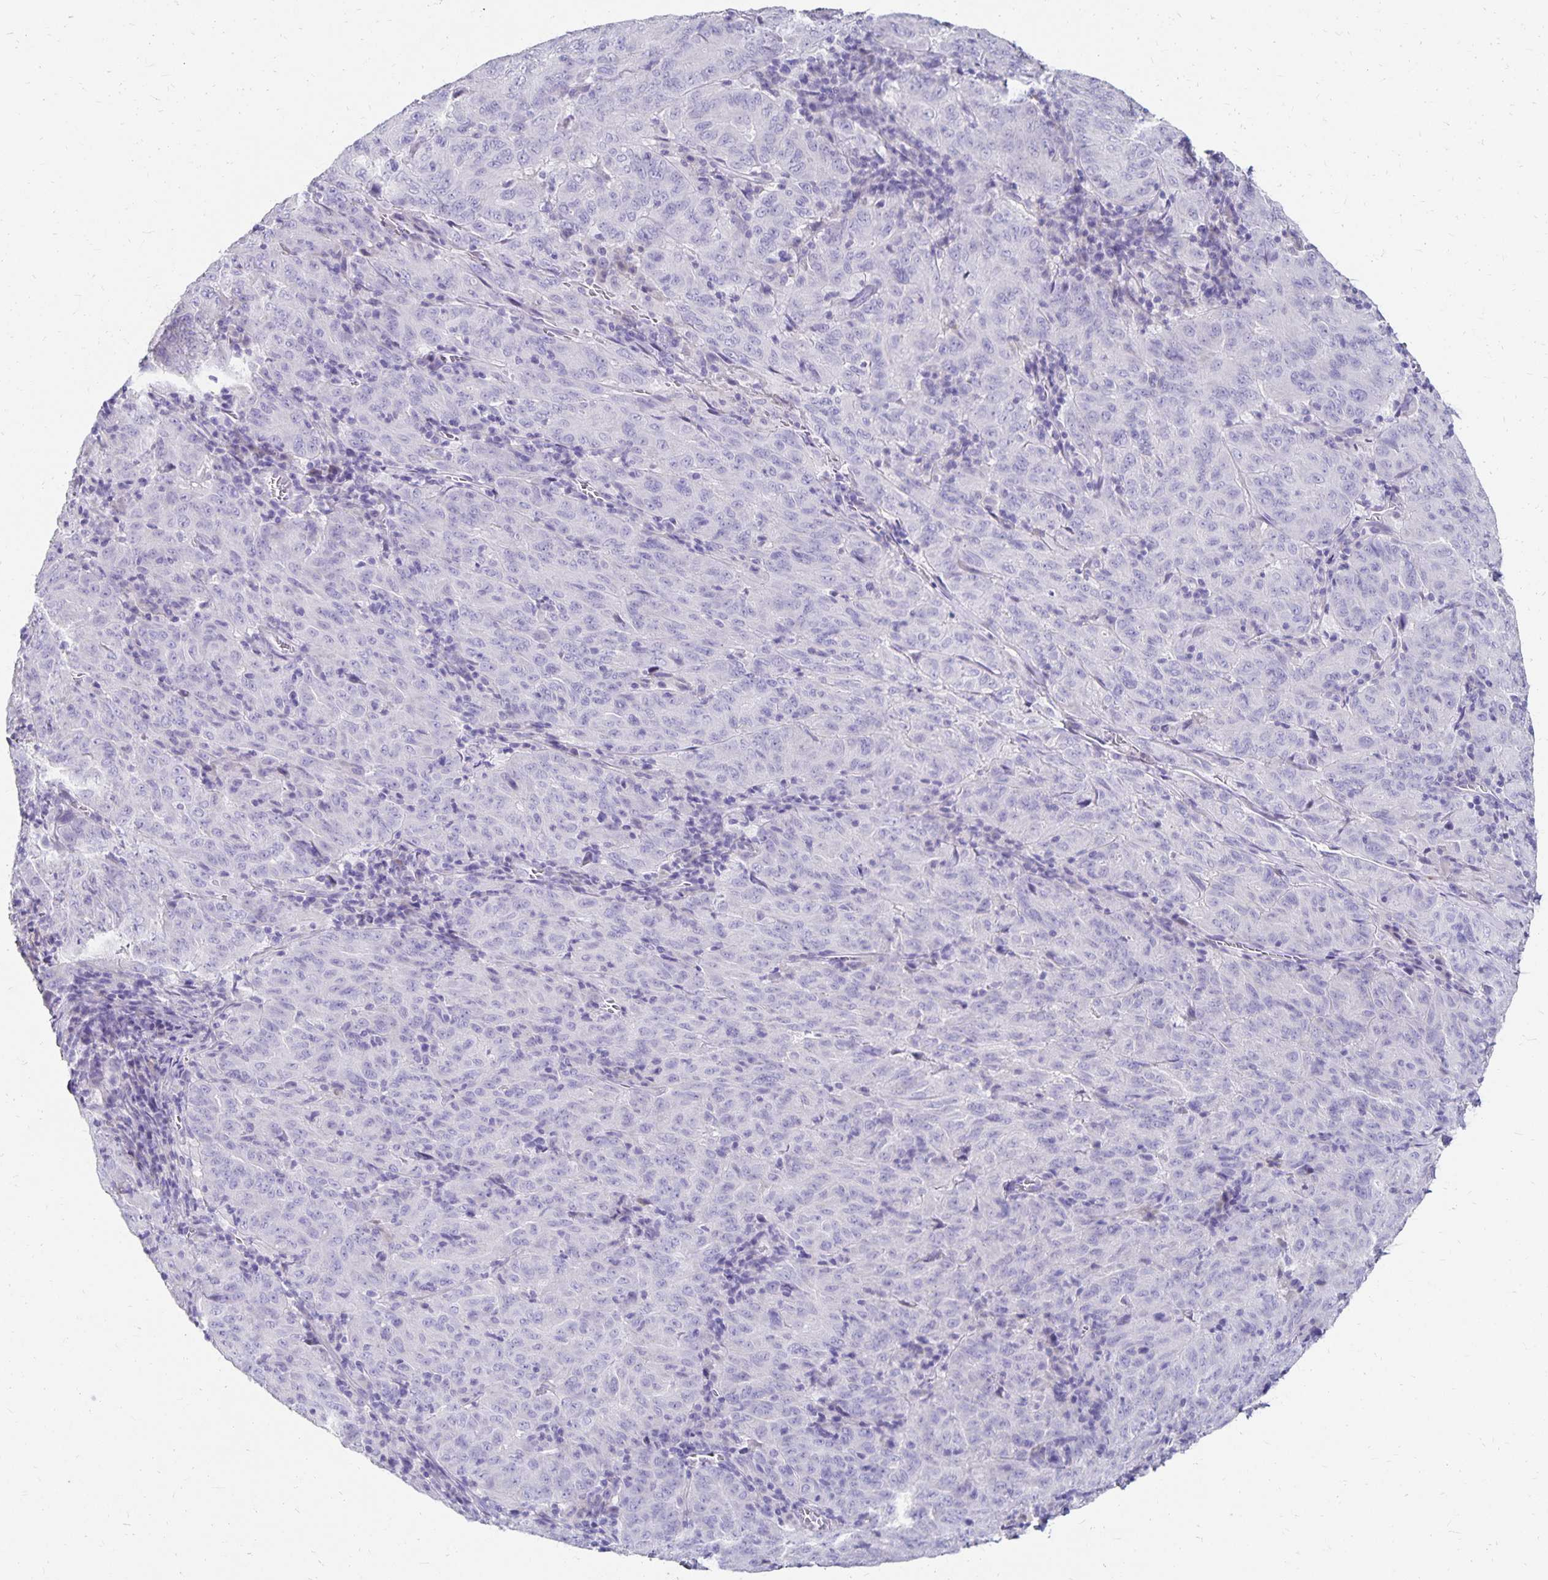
{"staining": {"intensity": "negative", "quantity": "none", "location": "none"}, "tissue": "pancreatic cancer", "cell_type": "Tumor cells", "image_type": "cancer", "snomed": [{"axis": "morphology", "description": "Adenocarcinoma, NOS"}, {"axis": "topography", "description": "Pancreas"}], "caption": "A high-resolution photomicrograph shows IHC staining of pancreatic cancer (adenocarcinoma), which exhibits no significant expression in tumor cells. (Stains: DAB immunohistochemistry with hematoxylin counter stain, Microscopy: brightfield microscopy at high magnification).", "gene": "DYNLT4", "patient": {"sex": "male", "age": 63}}